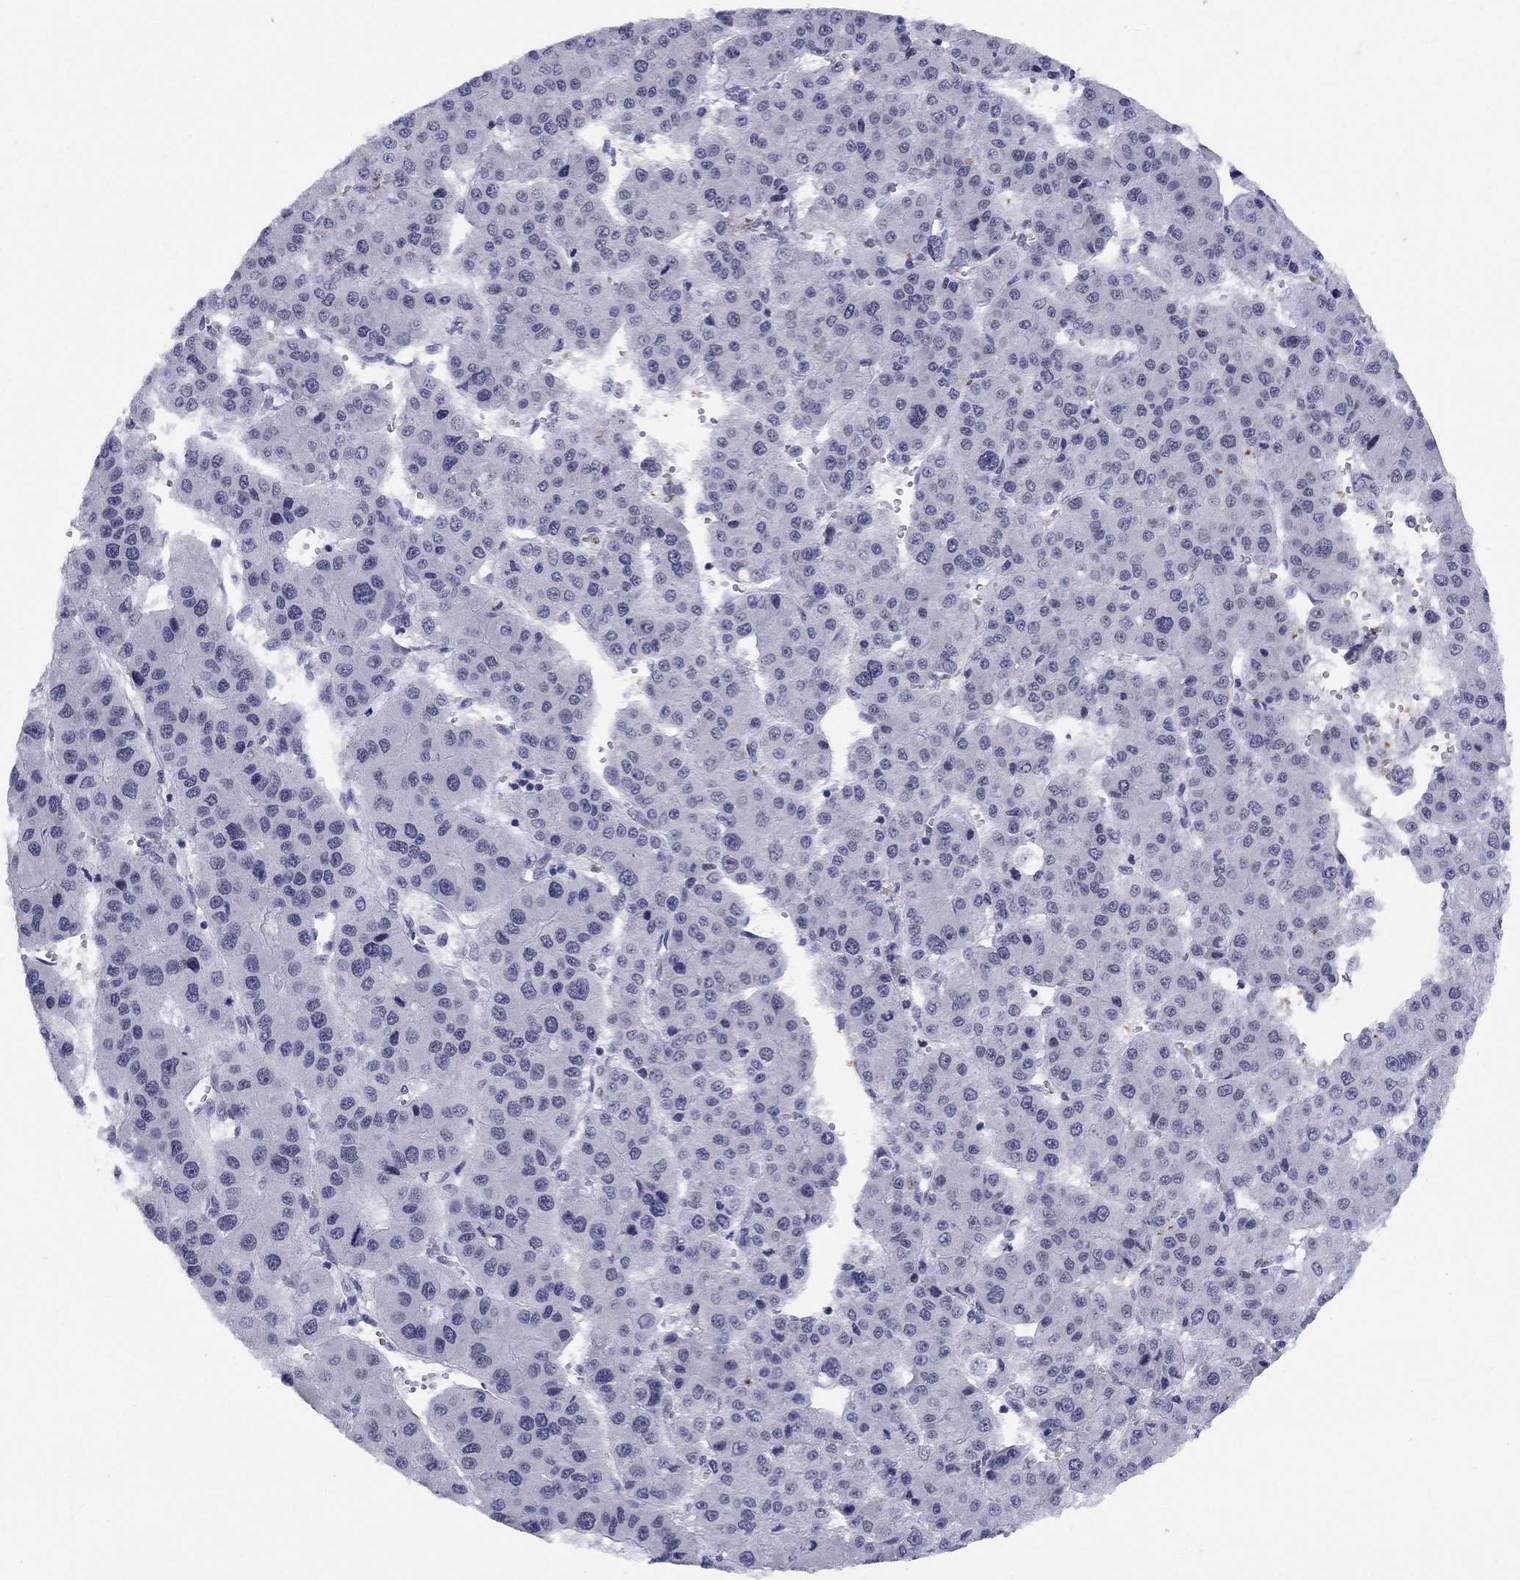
{"staining": {"intensity": "negative", "quantity": "none", "location": "none"}, "tissue": "liver cancer", "cell_type": "Tumor cells", "image_type": "cancer", "snomed": [{"axis": "morphology", "description": "Carcinoma, Hepatocellular, NOS"}, {"axis": "topography", "description": "Liver"}], "caption": "DAB immunohistochemical staining of liver cancer demonstrates no significant positivity in tumor cells.", "gene": "DMTN", "patient": {"sex": "male", "age": 73}}